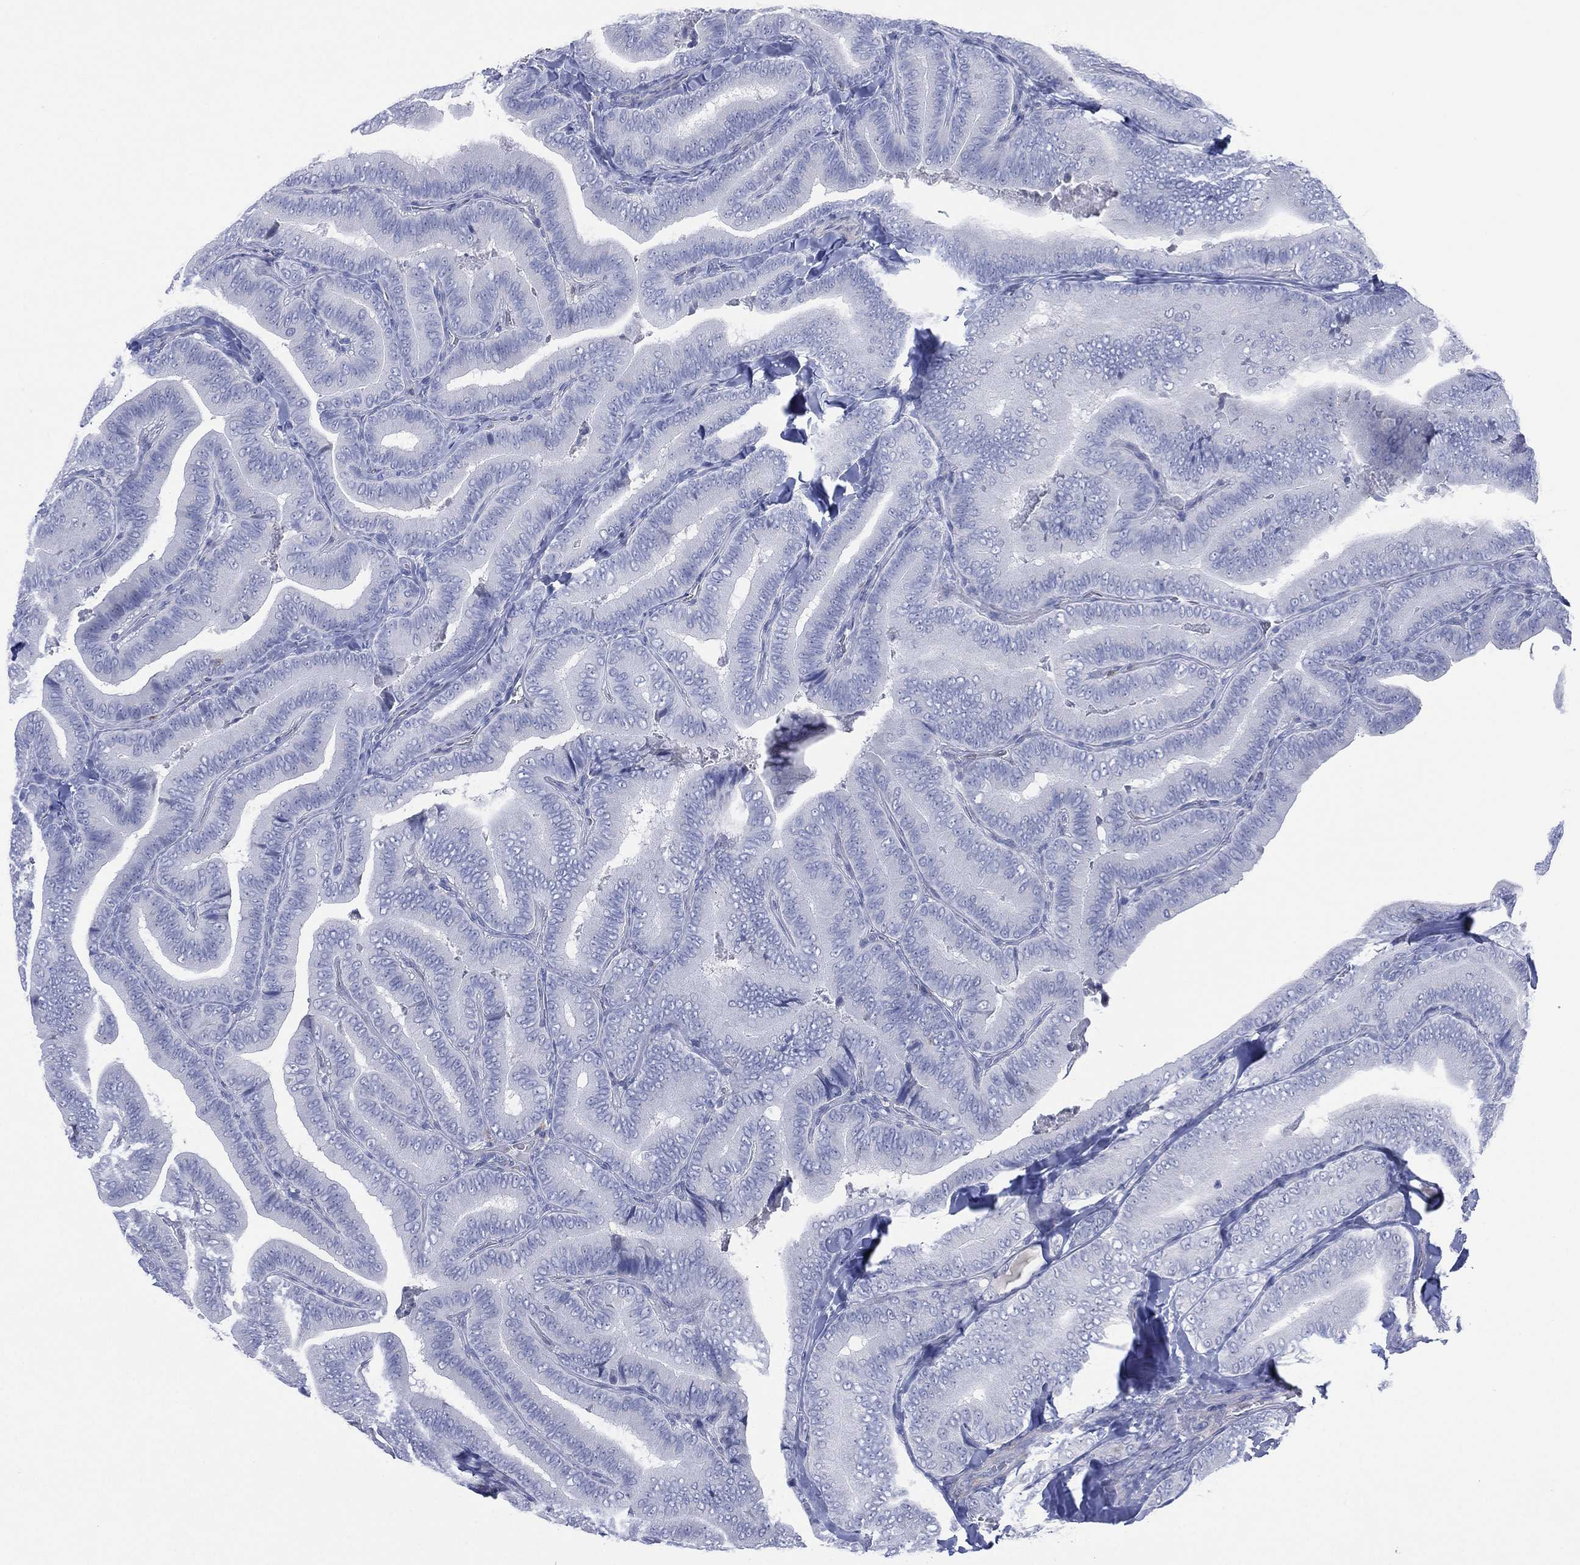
{"staining": {"intensity": "negative", "quantity": "none", "location": "none"}, "tissue": "thyroid cancer", "cell_type": "Tumor cells", "image_type": "cancer", "snomed": [{"axis": "morphology", "description": "Papillary adenocarcinoma, NOS"}, {"axis": "topography", "description": "Thyroid gland"}], "caption": "Tumor cells are negative for brown protein staining in thyroid cancer (papillary adenocarcinoma).", "gene": "SEPTIN1", "patient": {"sex": "male", "age": 61}}